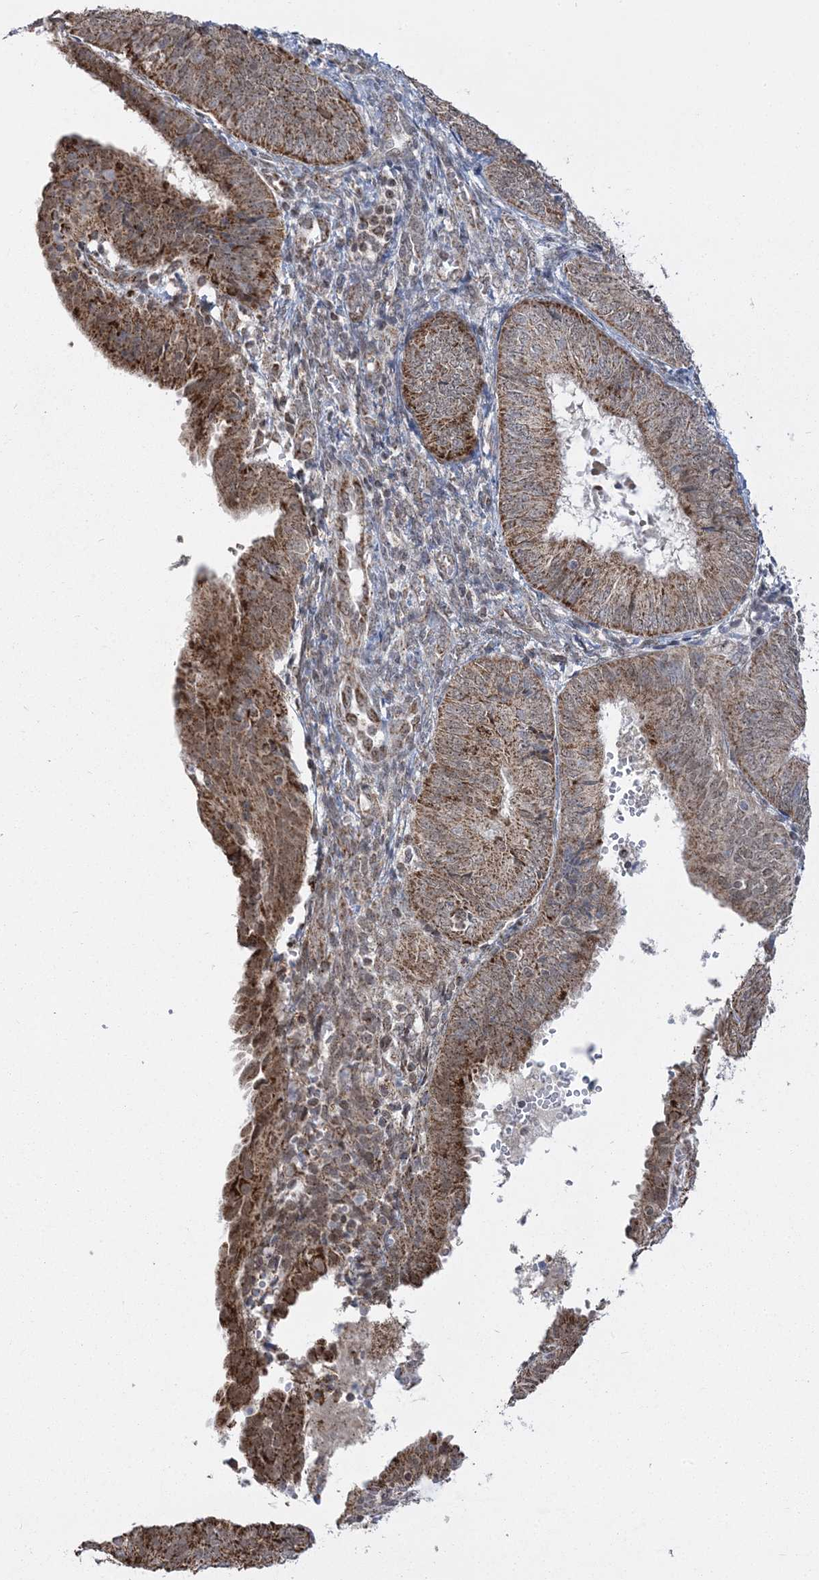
{"staining": {"intensity": "moderate", "quantity": ">75%", "location": "cytoplasmic/membranous,nuclear"}, "tissue": "endometrial cancer", "cell_type": "Tumor cells", "image_type": "cancer", "snomed": [{"axis": "morphology", "description": "Adenocarcinoma, NOS"}, {"axis": "topography", "description": "Endometrium"}], "caption": "Moderate cytoplasmic/membranous and nuclear protein expression is identified in about >75% of tumor cells in endometrial cancer.", "gene": "GRSF1", "patient": {"sex": "female", "age": 58}}